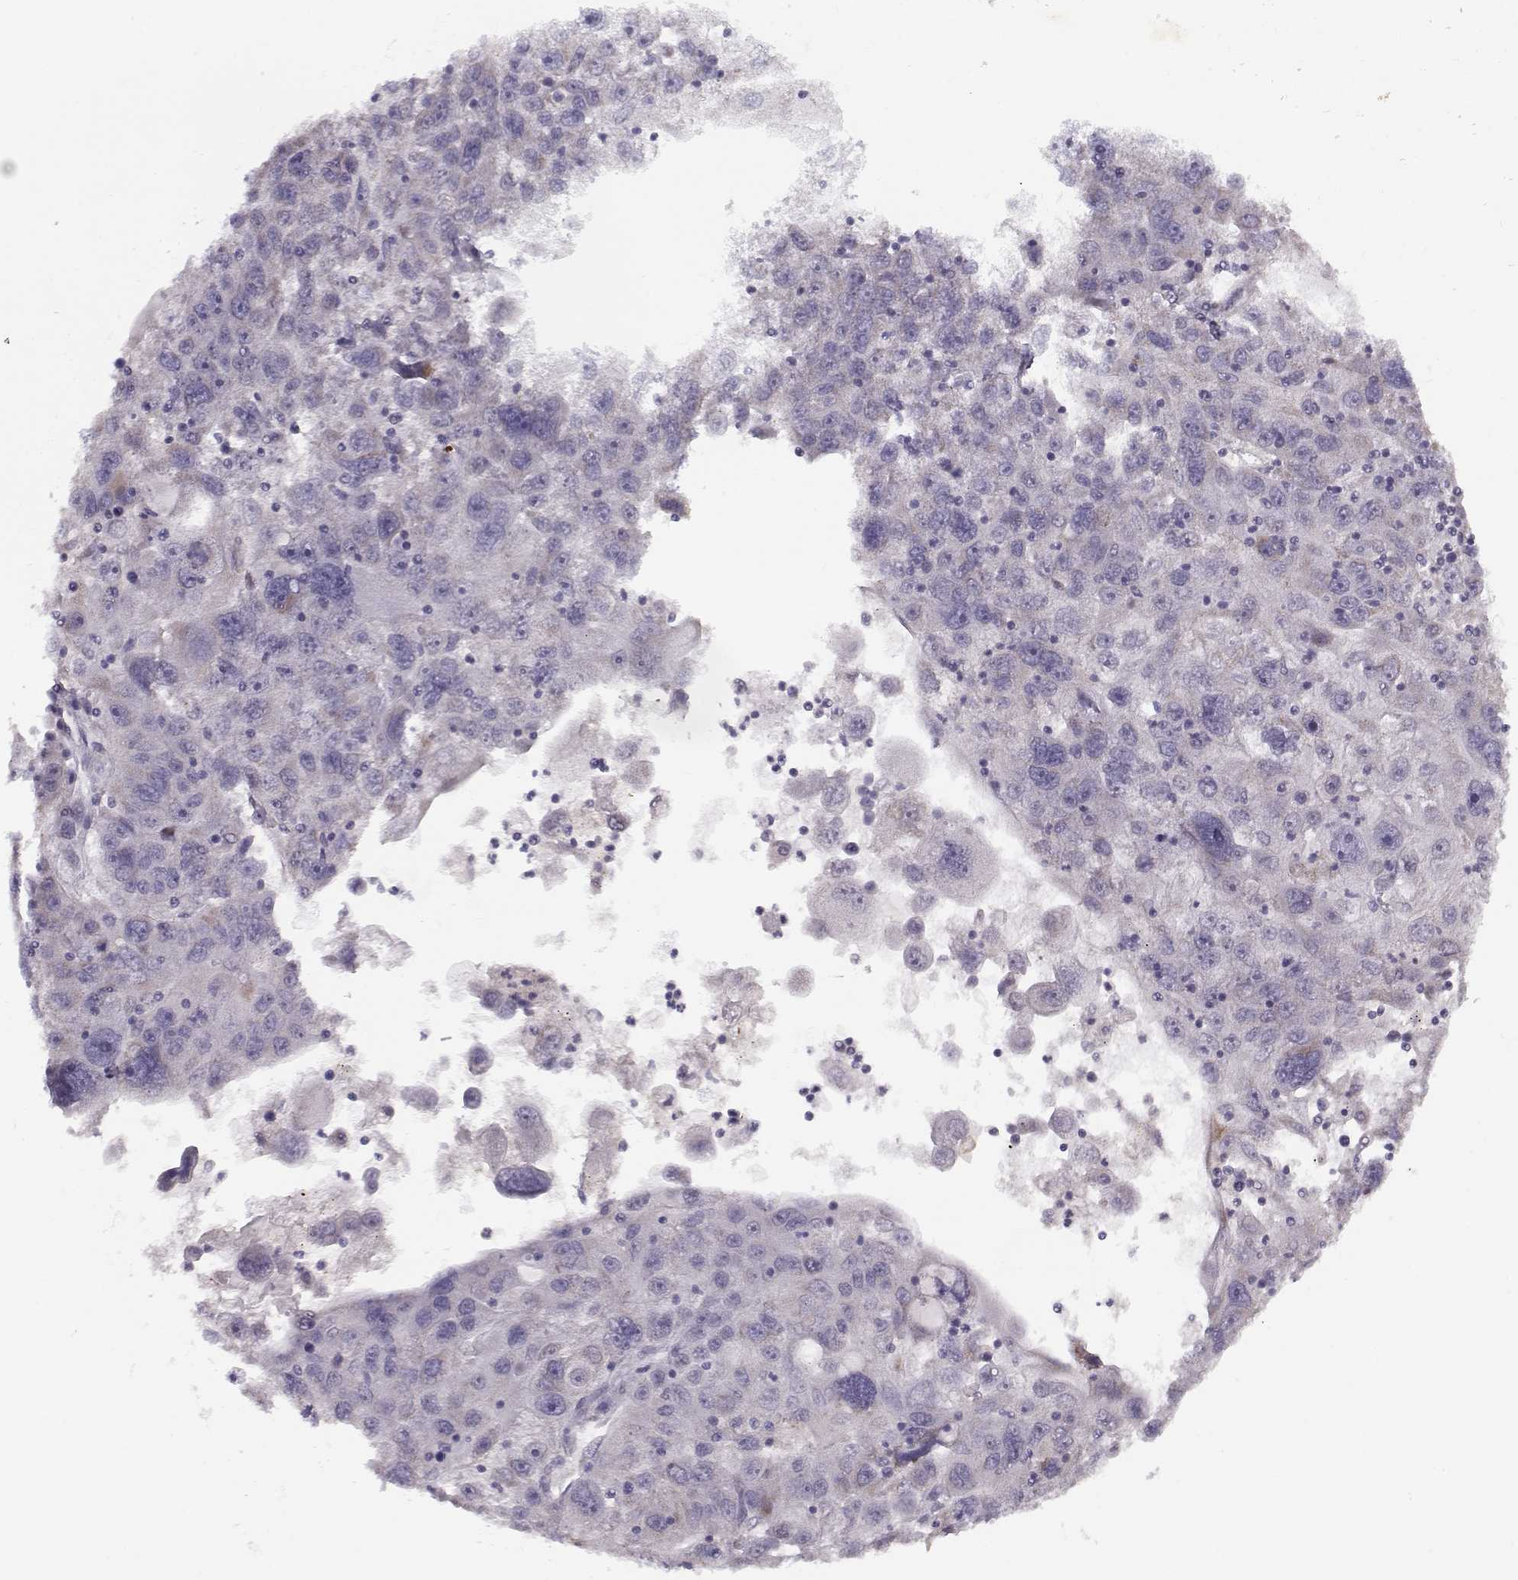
{"staining": {"intensity": "negative", "quantity": "none", "location": "none"}, "tissue": "stomach cancer", "cell_type": "Tumor cells", "image_type": "cancer", "snomed": [{"axis": "morphology", "description": "Adenocarcinoma, NOS"}, {"axis": "topography", "description": "Stomach"}], "caption": "DAB (3,3'-diaminobenzidine) immunohistochemical staining of human stomach cancer exhibits no significant positivity in tumor cells. (Brightfield microscopy of DAB IHC at high magnification).", "gene": "KLF17", "patient": {"sex": "male", "age": 56}}